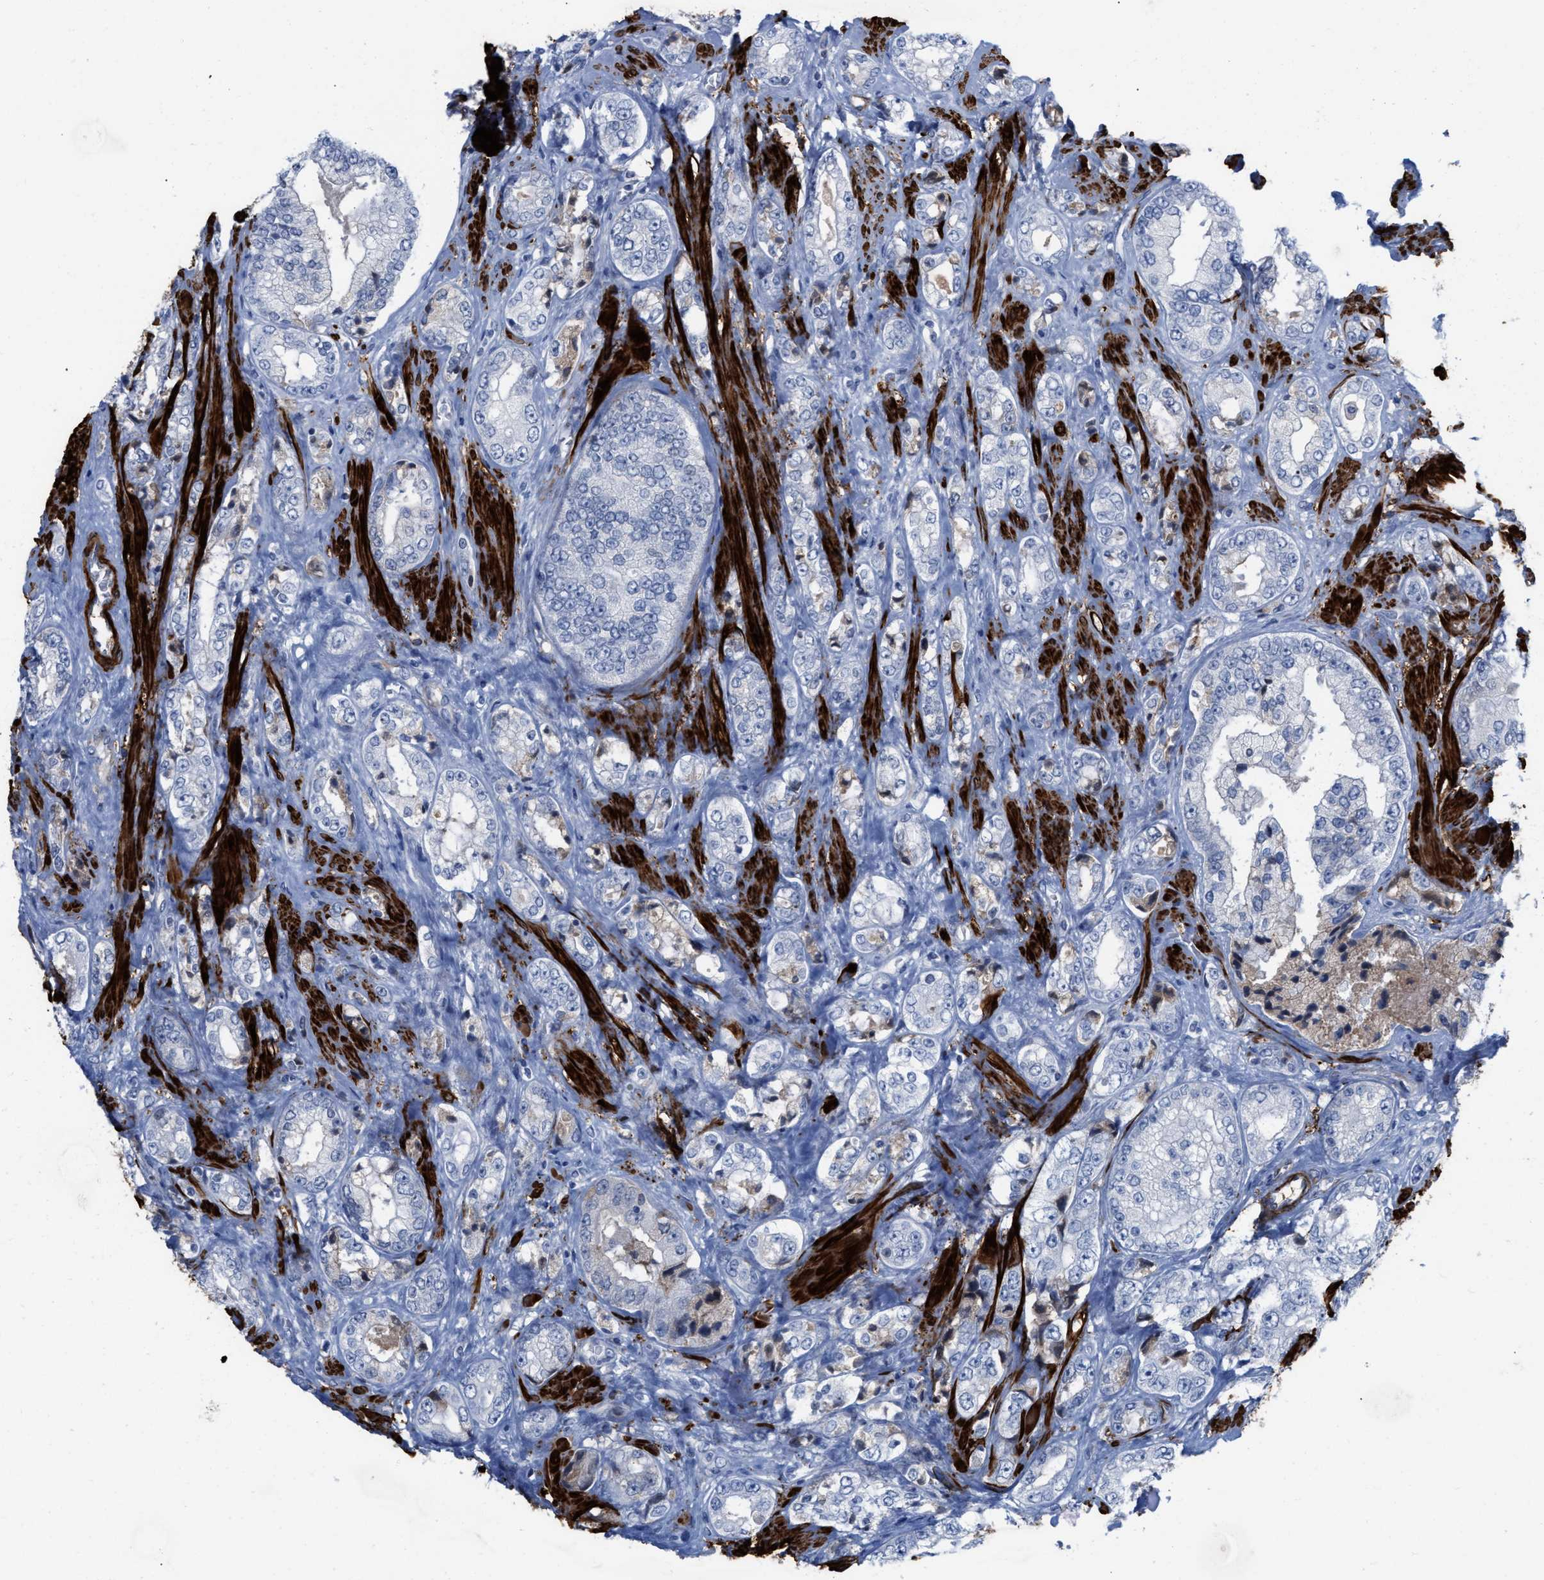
{"staining": {"intensity": "negative", "quantity": "none", "location": "none"}, "tissue": "prostate cancer", "cell_type": "Tumor cells", "image_type": "cancer", "snomed": [{"axis": "morphology", "description": "Adenocarcinoma, High grade"}, {"axis": "topography", "description": "Prostate"}], "caption": "Tumor cells are negative for protein expression in human prostate cancer (adenocarcinoma (high-grade)).", "gene": "TAGLN", "patient": {"sex": "male", "age": 61}}